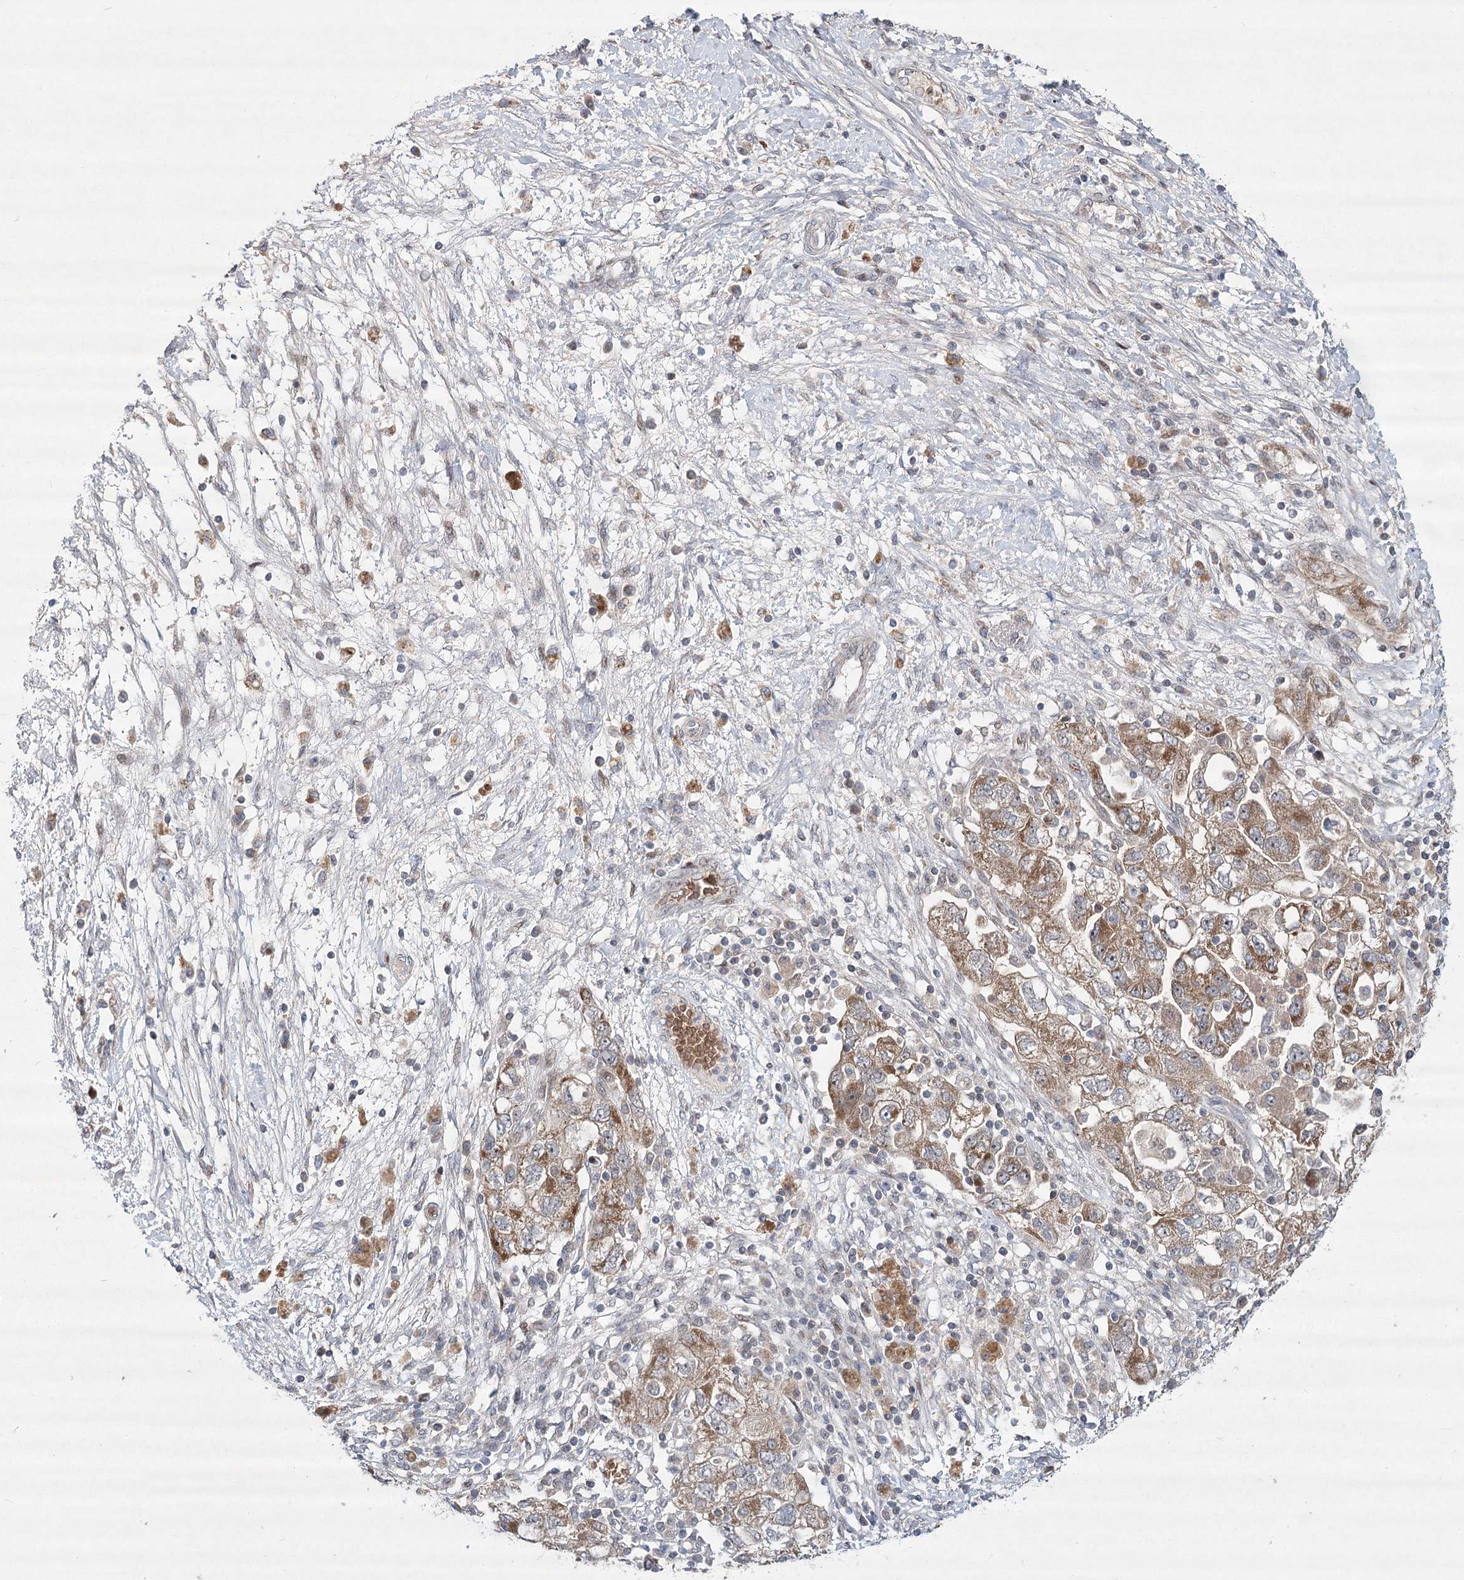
{"staining": {"intensity": "moderate", "quantity": ">75%", "location": "cytoplasmic/membranous"}, "tissue": "ovarian cancer", "cell_type": "Tumor cells", "image_type": "cancer", "snomed": [{"axis": "morphology", "description": "Carcinoma, NOS"}, {"axis": "morphology", "description": "Cystadenocarcinoma, serous, NOS"}, {"axis": "topography", "description": "Ovary"}], "caption": "Ovarian cancer (serous cystadenocarcinoma) tissue shows moderate cytoplasmic/membranous expression in approximately >75% of tumor cells The staining was performed using DAB, with brown indicating positive protein expression. Nuclei are stained blue with hematoxylin.", "gene": "NSMCE4A", "patient": {"sex": "female", "age": 69}}